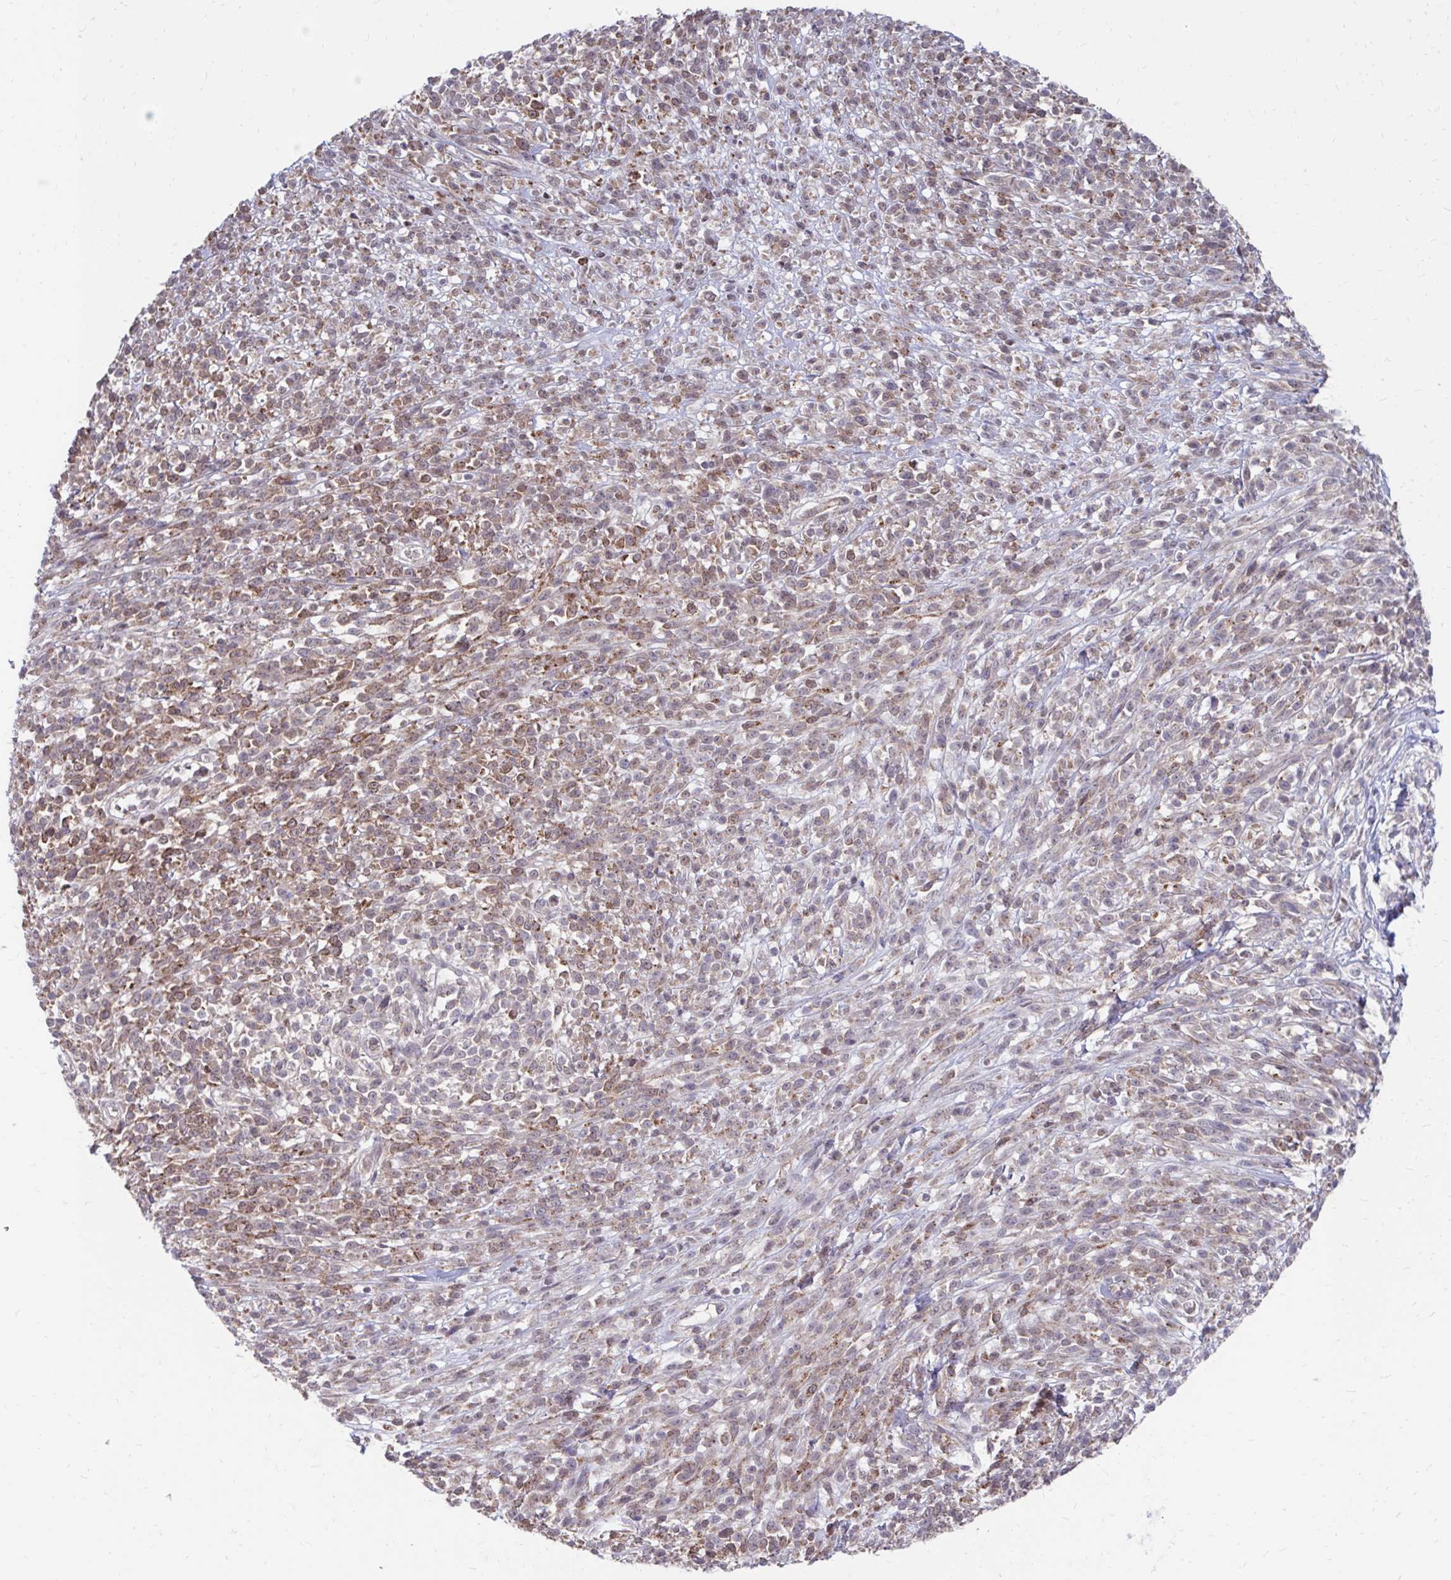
{"staining": {"intensity": "moderate", "quantity": "25%-75%", "location": "cytoplasmic/membranous"}, "tissue": "melanoma", "cell_type": "Tumor cells", "image_type": "cancer", "snomed": [{"axis": "morphology", "description": "Malignant melanoma, NOS"}, {"axis": "topography", "description": "Skin"}, {"axis": "topography", "description": "Skin of trunk"}], "caption": "Protein expression analysis of human malignant melanoma reveals moderate cytoplasmic/membranous staining in about 25%-75% of tumor cells.", "gene": "ITPR2", "patient": {"sex": "male", "age": 74}}